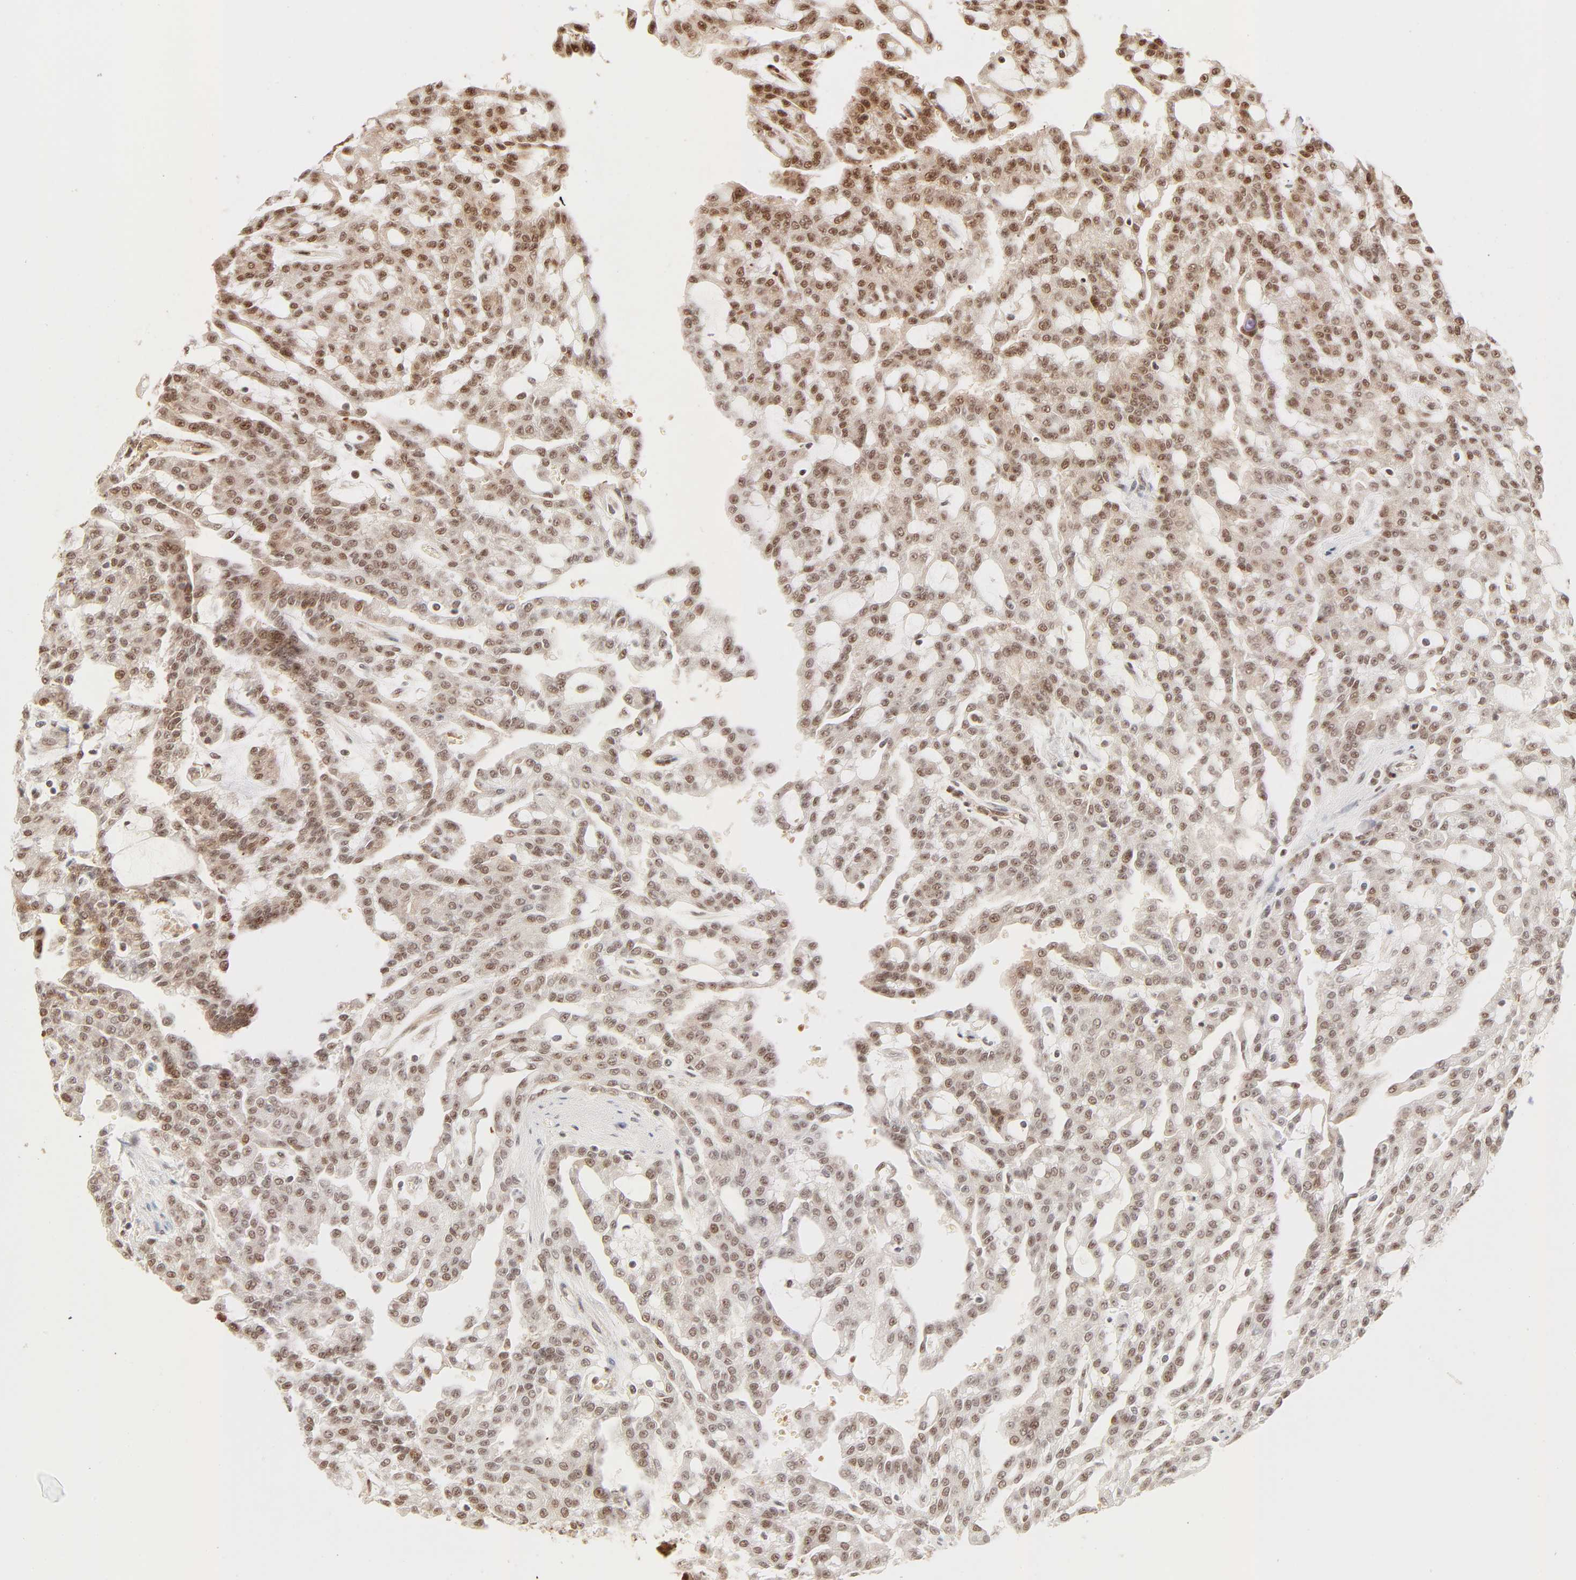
{"staining": {"intensity": "moderate", "quantity": "25%-75%", "location": "nuclear"}, "tissue": "renal cancer", "cell_type": "Tumor cells", "image_type": "cancer", "snomed": [{"axis": "morphology", "description": "Adenocarcinoma, NOS"}, {"axis": "topography", "description": "Kidney"}], "caption": "Approximately 25%-75% of tumor cells in renal adenocarcinoma reveal moderate nuclear protein positivity as visualized by brown immunohistochemical staining.", "gene": "FAM50A", "patient": {"sex": "male", "age": 63}}